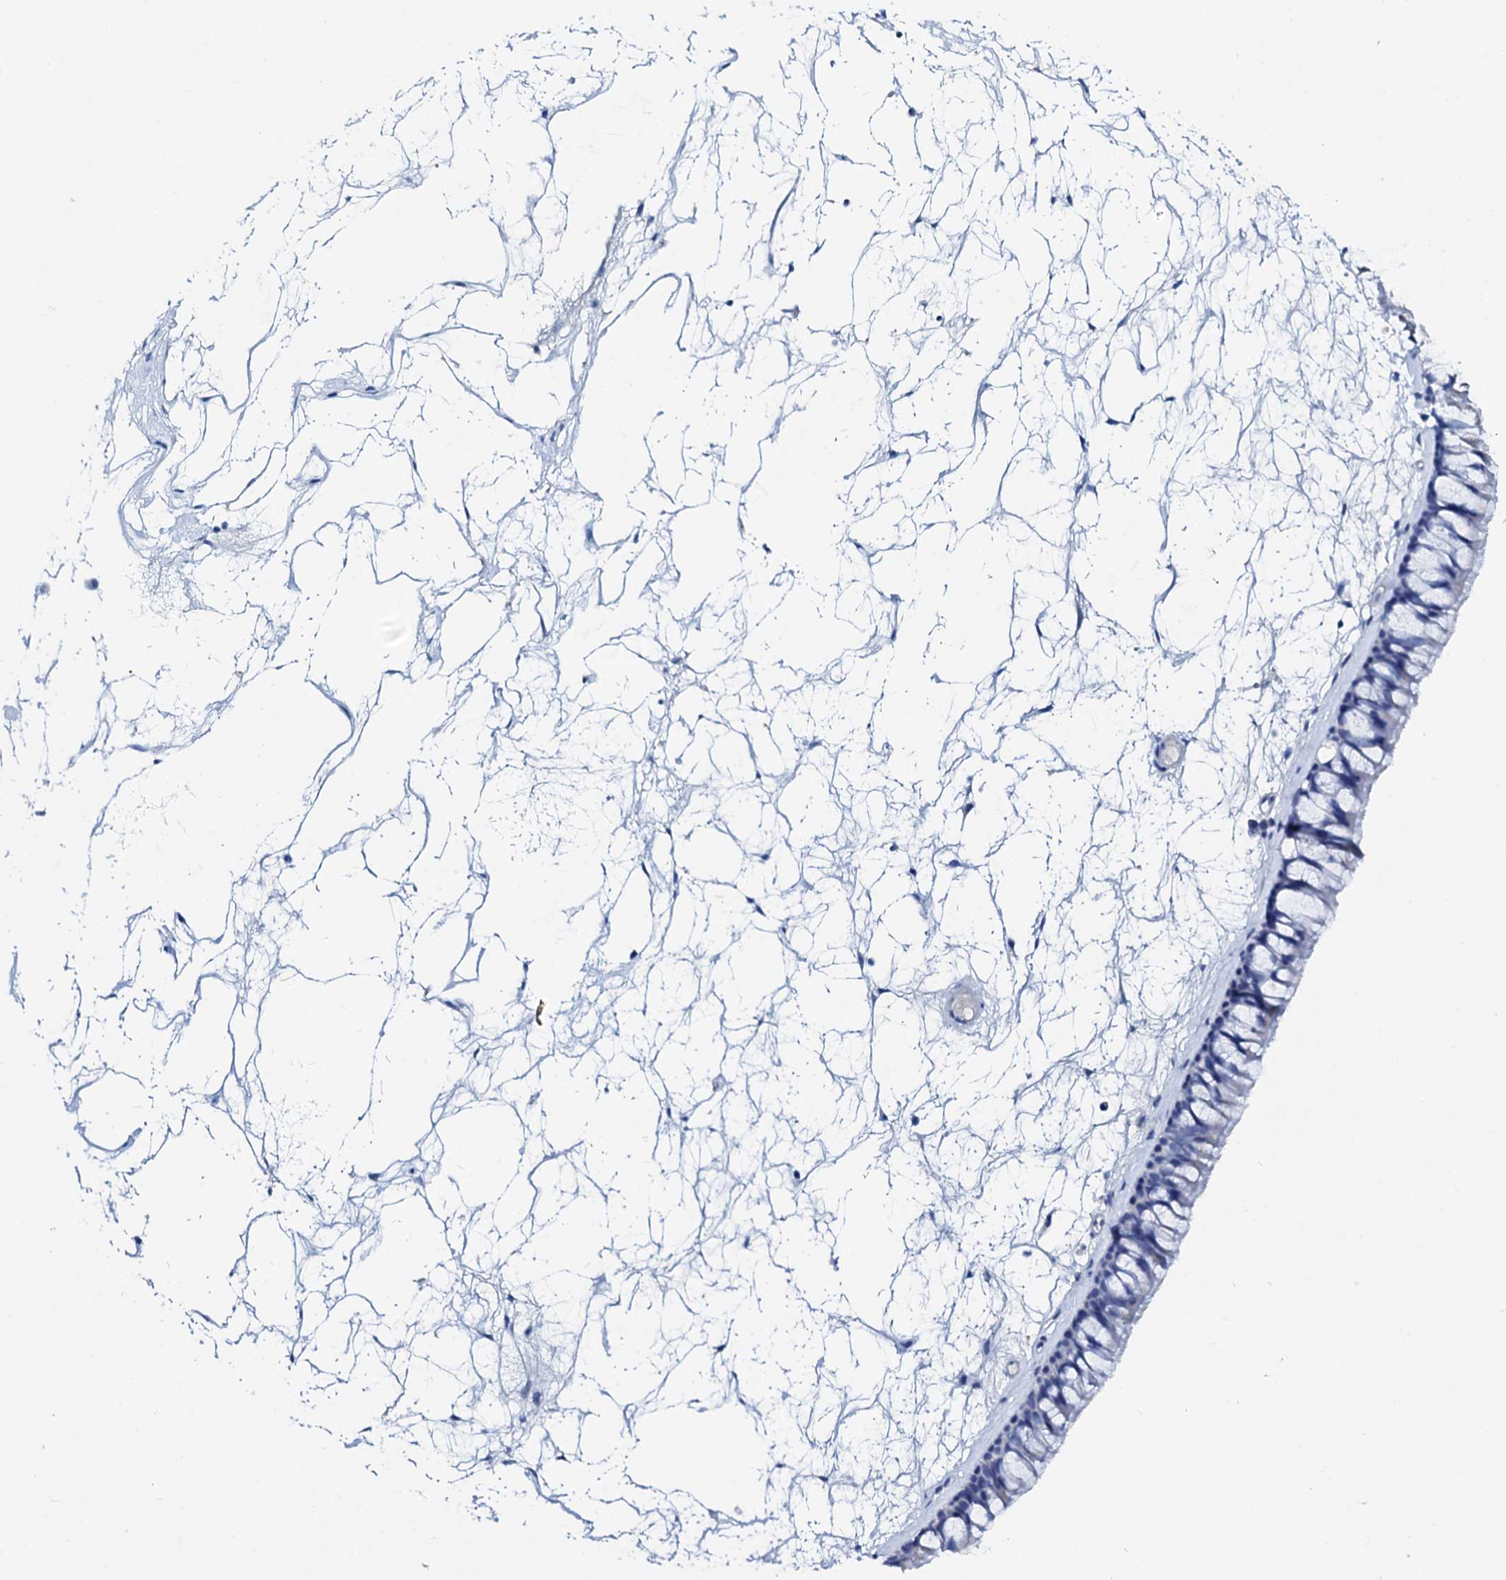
{"staining": {"intensity": "negative", "quantity": "none", "location": "none"}, "tissue": "nasopharynx", "cell_type": "Respiratory epithelial cells", "image_type": "normal", "snomed": [{"axis": "morphology", "description": "Normal tissue, NOS"}, {"axis": "topography", "description": "Nasopharynx"}], "caption": "This is a micrograph of IHC staining of normal nasopharynx, which shows no positivity in respiratory epithelial cells.", "gene": "AMER2", "patient": {"sex": "male", "age": 64}}